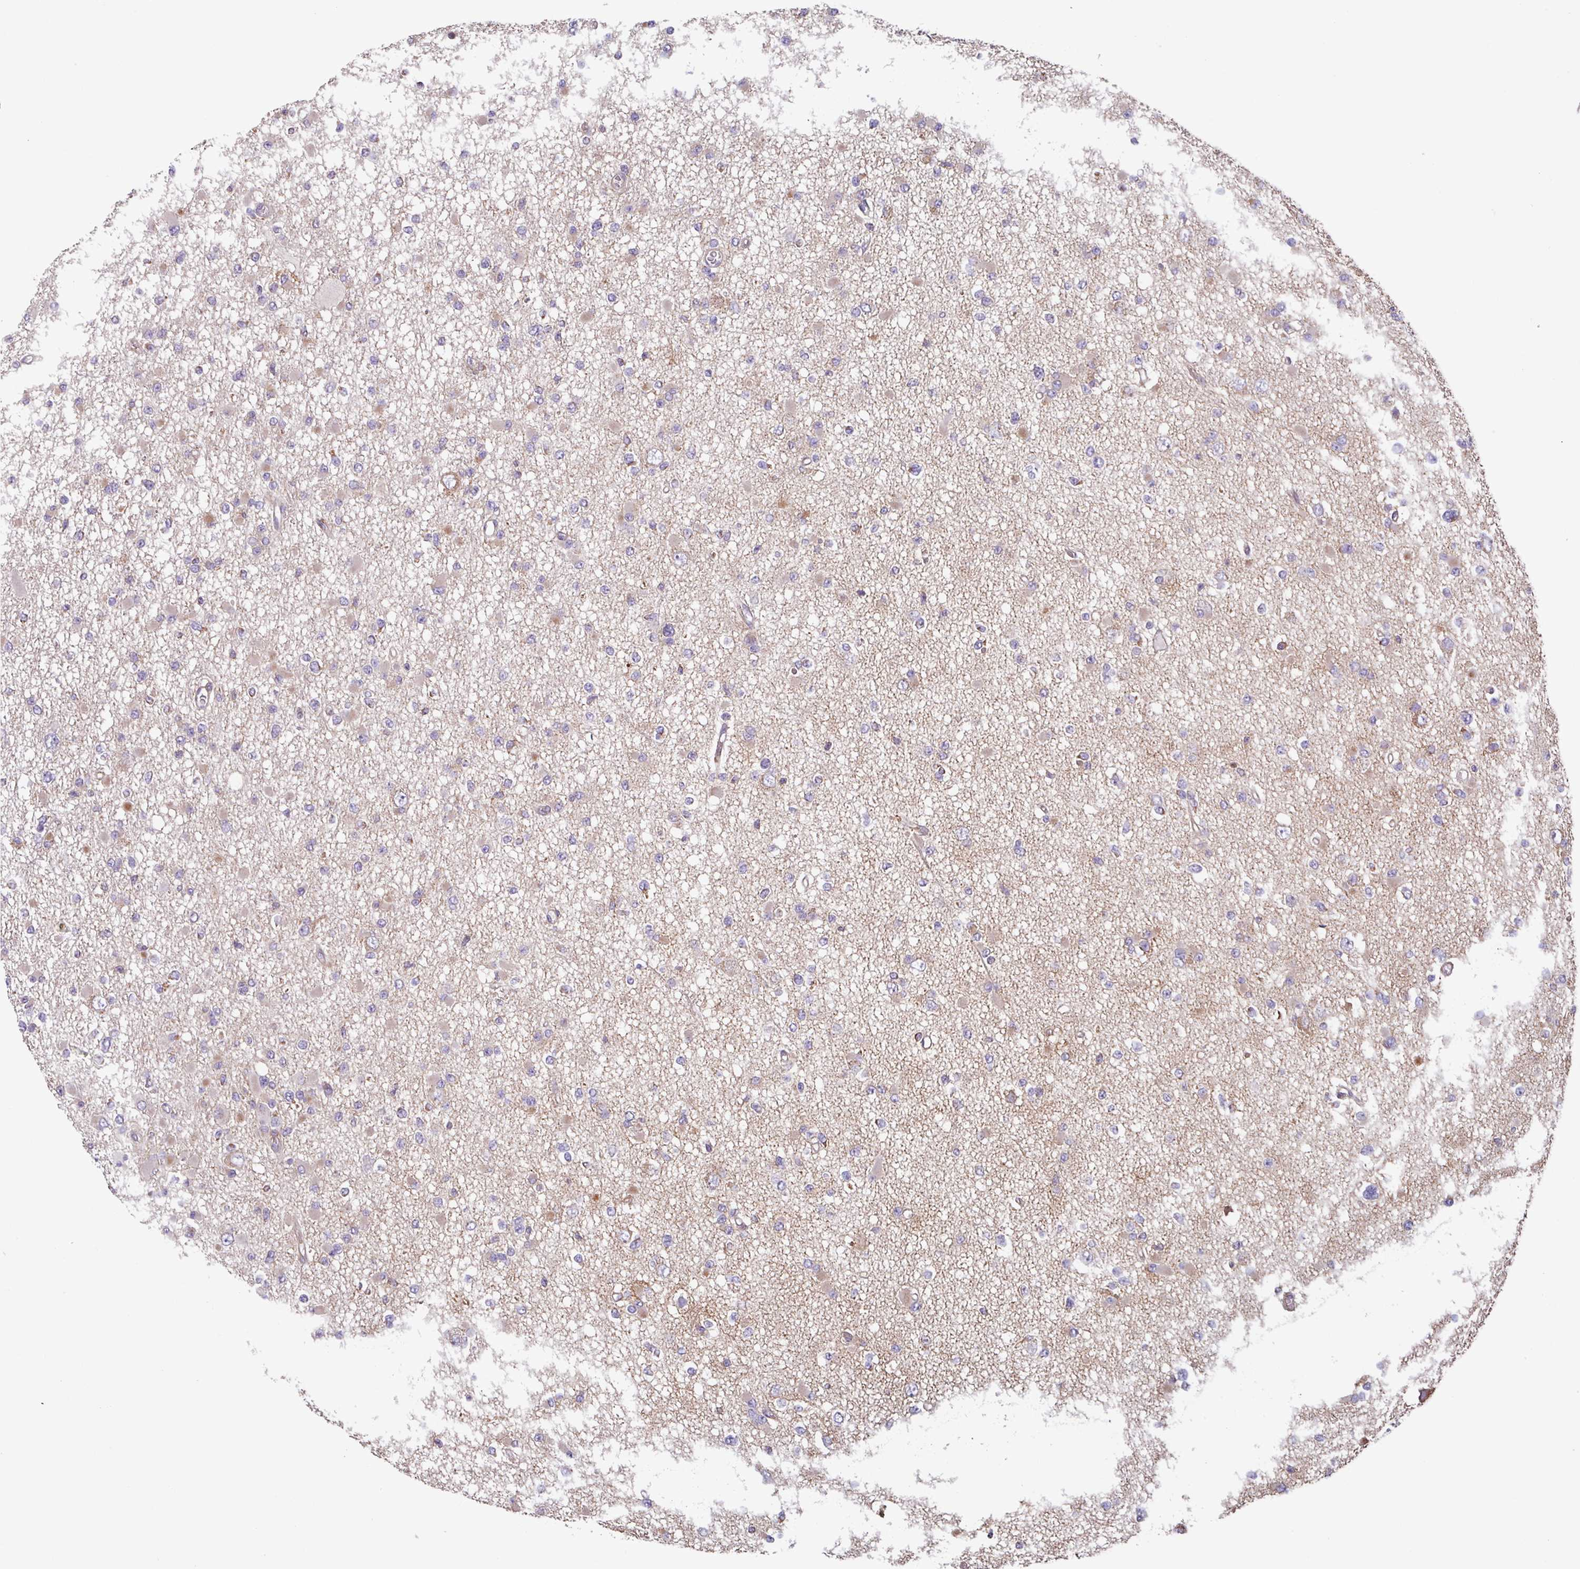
{"staining": {"intensity": "negative", "quantity": "none", "location": "none"}, "tissue": "glioma", "cell_type": "Tumor cells", "image_type": "cancer", "snomed": [{"axis": "morphology", "description": "Glioma, malignant, Low grade"}, {"axis": "topography", "description": "Brain"}], "caption": "A photomicrograph of glioma stained for a protein exhibits no brown staining in tumor cells. (Immunohistochemistry (ihc), brightfield microscopy, high magnification).", "gene": "PLEKHD1", "patient": {"sex": "female", "age": 22}}